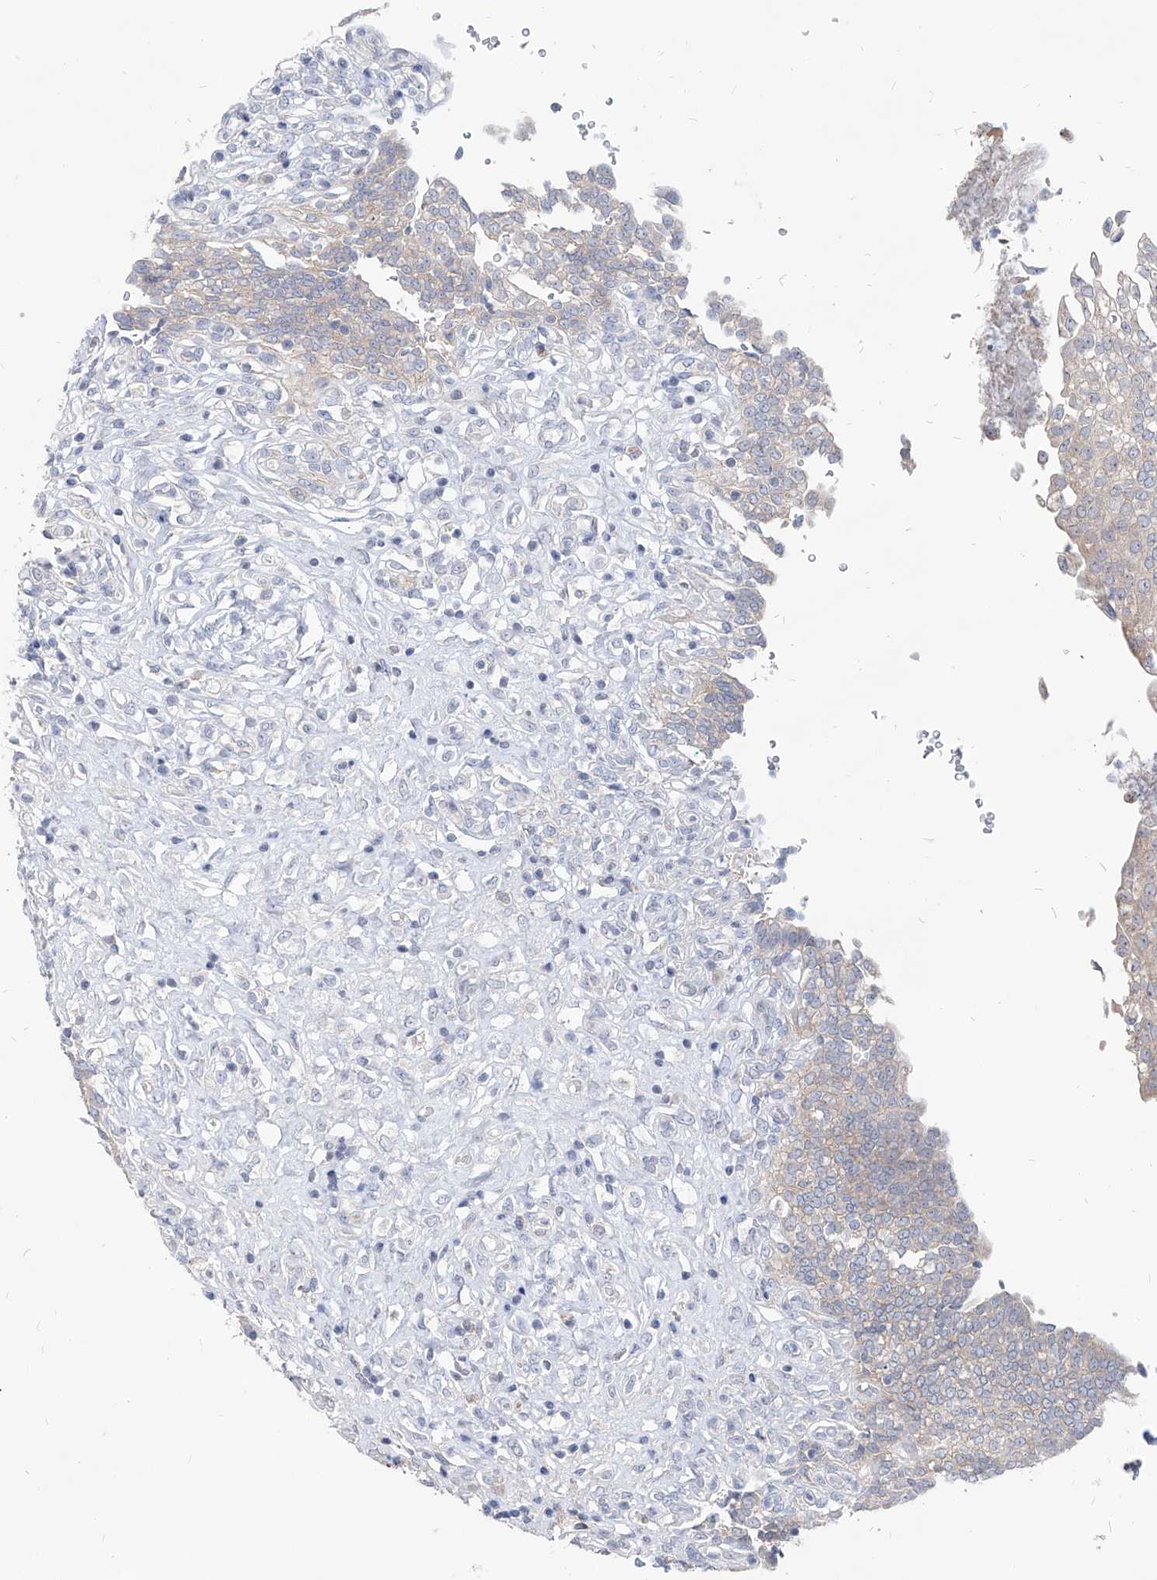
{"staining": {"intensity": "negative", "quantity": "none", "location": "none"}, "tissue": "urinary bladder", "cell_type": "Urothelial cells", "image_type": "normal", "snomed": [{"axis": "morphology", "description": "Urothelial carcinoma, High grade"}, {"axis": "topography", "description": "Urinary bladder"}], "caption": "An immunohistochemistry (IHC) image of normal urinary bladder is shown. There is no staining in urothelial cells of urinary bladder. Nuclei are stained in blue.", "gene": "AGPS", "patient": {"sex": "male", "age": 46}}